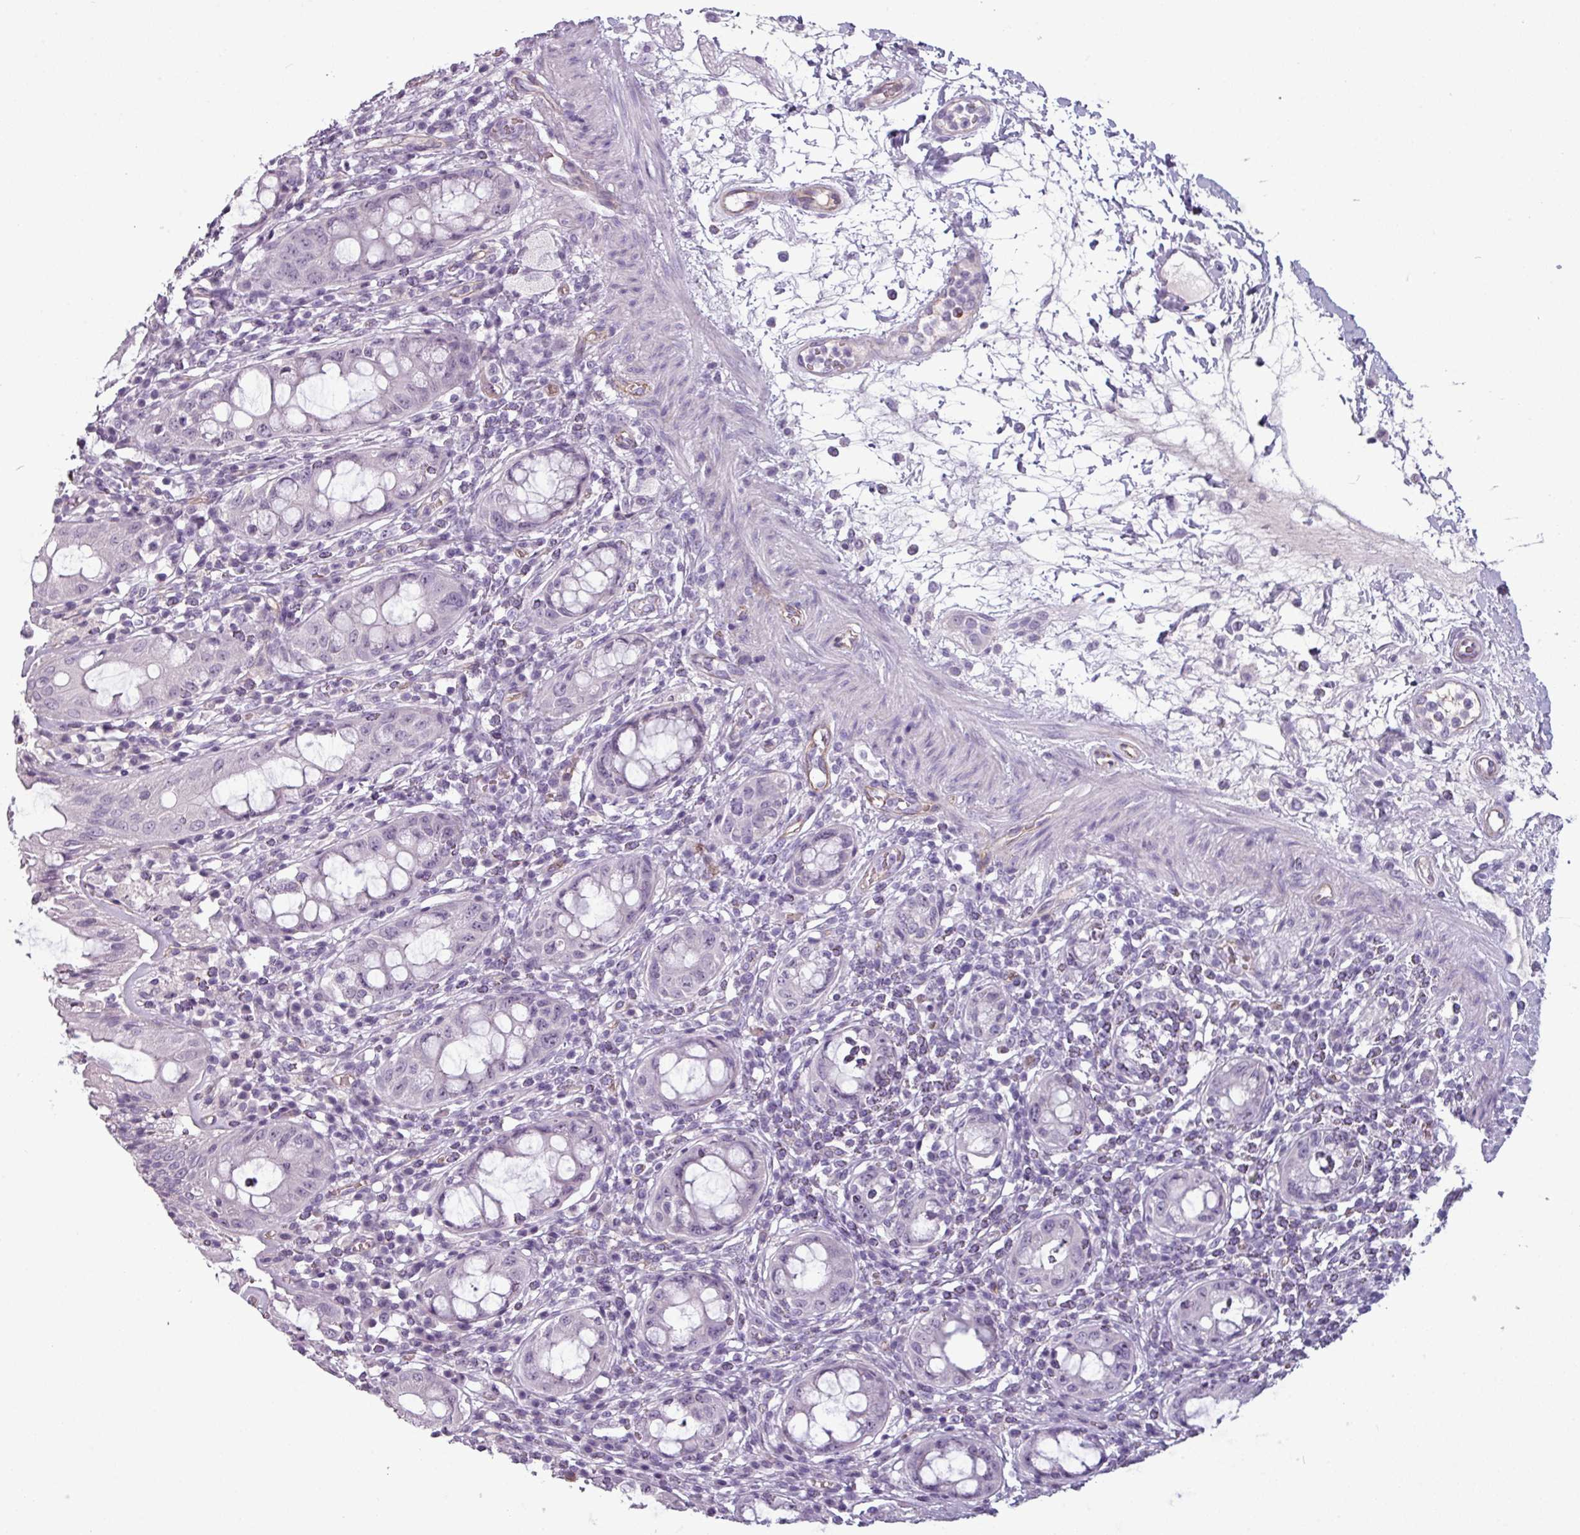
{"staining": {"intensity": "negative", "quantity": "none", "location": "none"}, "tissue": "rectum", "cell_type": "Glandular cells", "image_type": "normal", "snomed": [{"axis": "morphology", "description": "Normal tissue, NOS"}, {"axis": "topography", "description": "Rectum"}], "caption": "IHC micrograph of benign rectum: human rectum stained with DAB exhibits no significant protein positivity in glandular cells. Brightfield microscopy of immunohistochemistry (IHC) stained with DAB (3,3'-diaminobenzidine) (brown) and hematoxylin (blue), captured at high magnification.", "gene": "AREL1", "patient": {"sex": "female", "age": 57}}